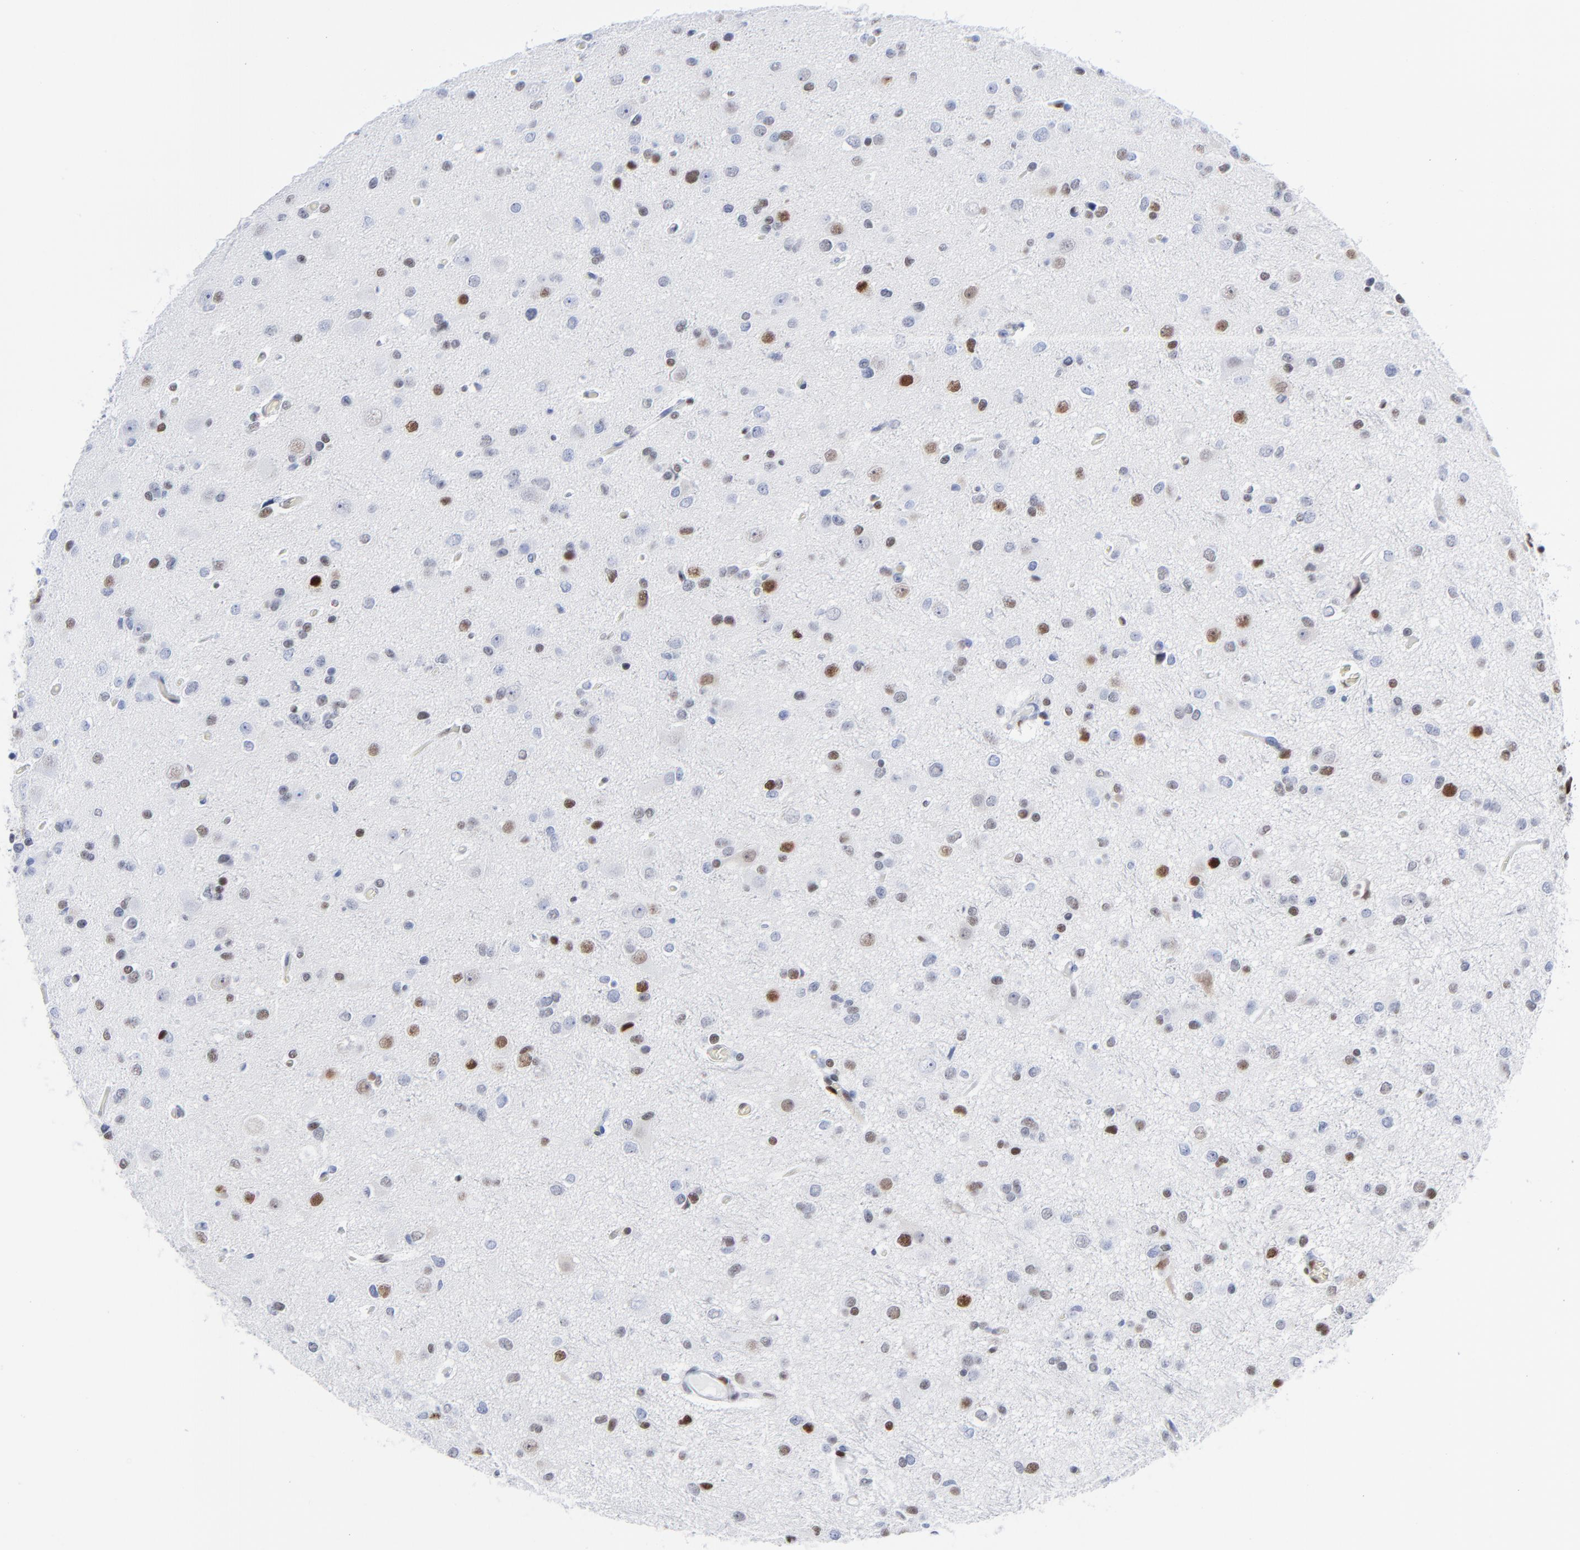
{"staining": {"intensity": "strong", "quantity": "25%-75%", "location": "nuclear"}, "tissue": "glioma", "cell_type": "Tumor cells", "image_type": "cancer", "snomed": [{"axis": "morphology", "description": "Glioma, malignant, Low grade"}, {"axis": "topography", "description": "Brain"}], "caption": "DAB immunohistochemical staining of human glioma exhibits strong nuclear protein expression in about 25%-75% of tumor cells. (IHC, brightfield microscopy, high magnification).", "gene": "JUN", "patient": {"sex": "male", "age": 42}}